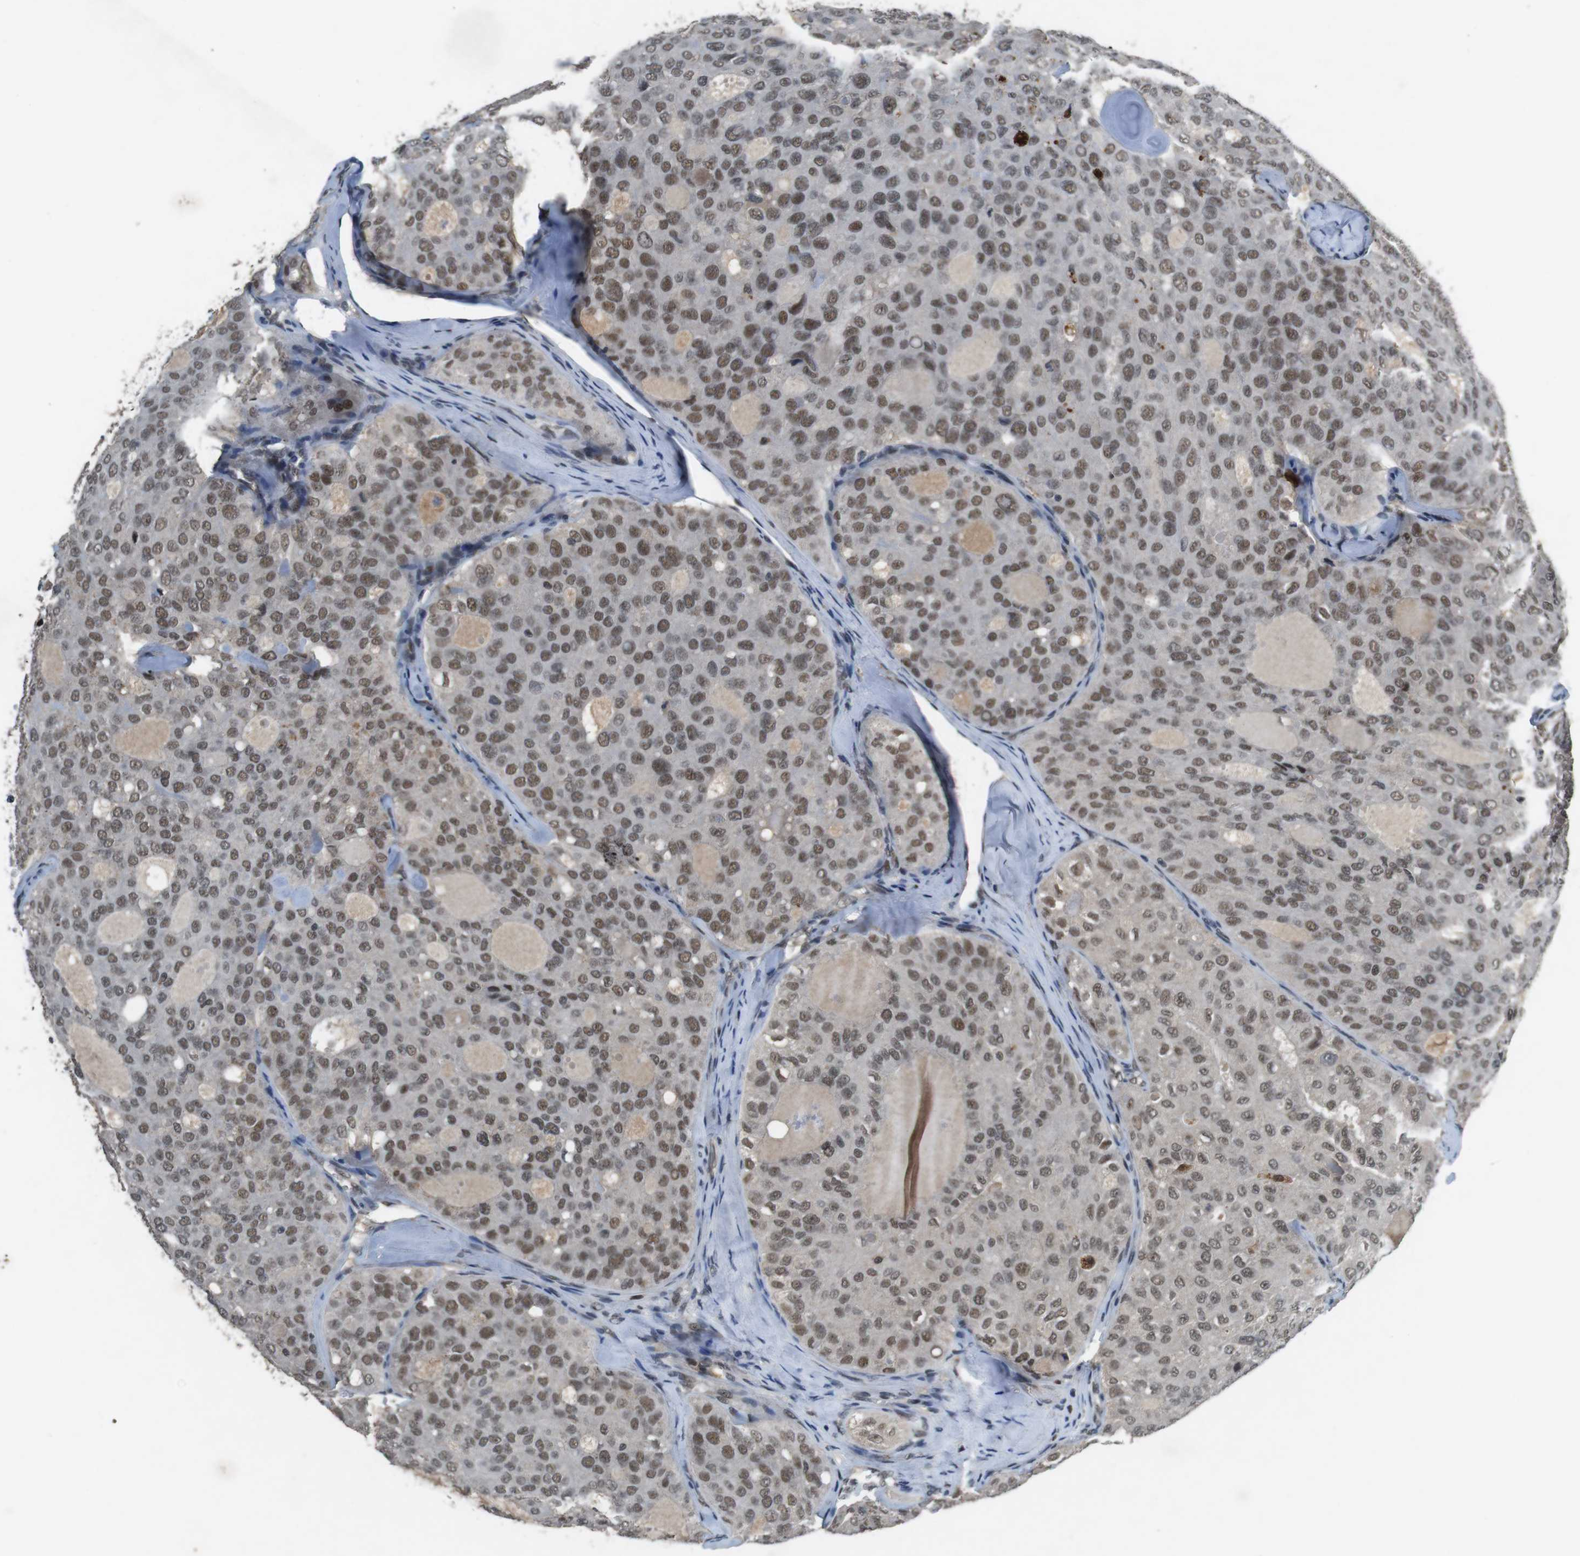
{"staining": {"intensity": "weak", "quantity": ">75%", "location": "nuclear"}, "tissue": "thyroid cancer", "cell_type": "Tumor cells", "image_type": "cancer", "snomed": [{"axis": "morphology", "description": "Follicular adenoma carcinoma, NOS"}, {"axis": "topography", "description": "Thyroid gland"}], "caption": "A histopathology image of follicular adenoma carcinoma (thyroid) stained for a protein reveals weak nuclear brown staining in tumor cells.", "gene": "USP7", "patient": {"sex": "male", "age": 75}}